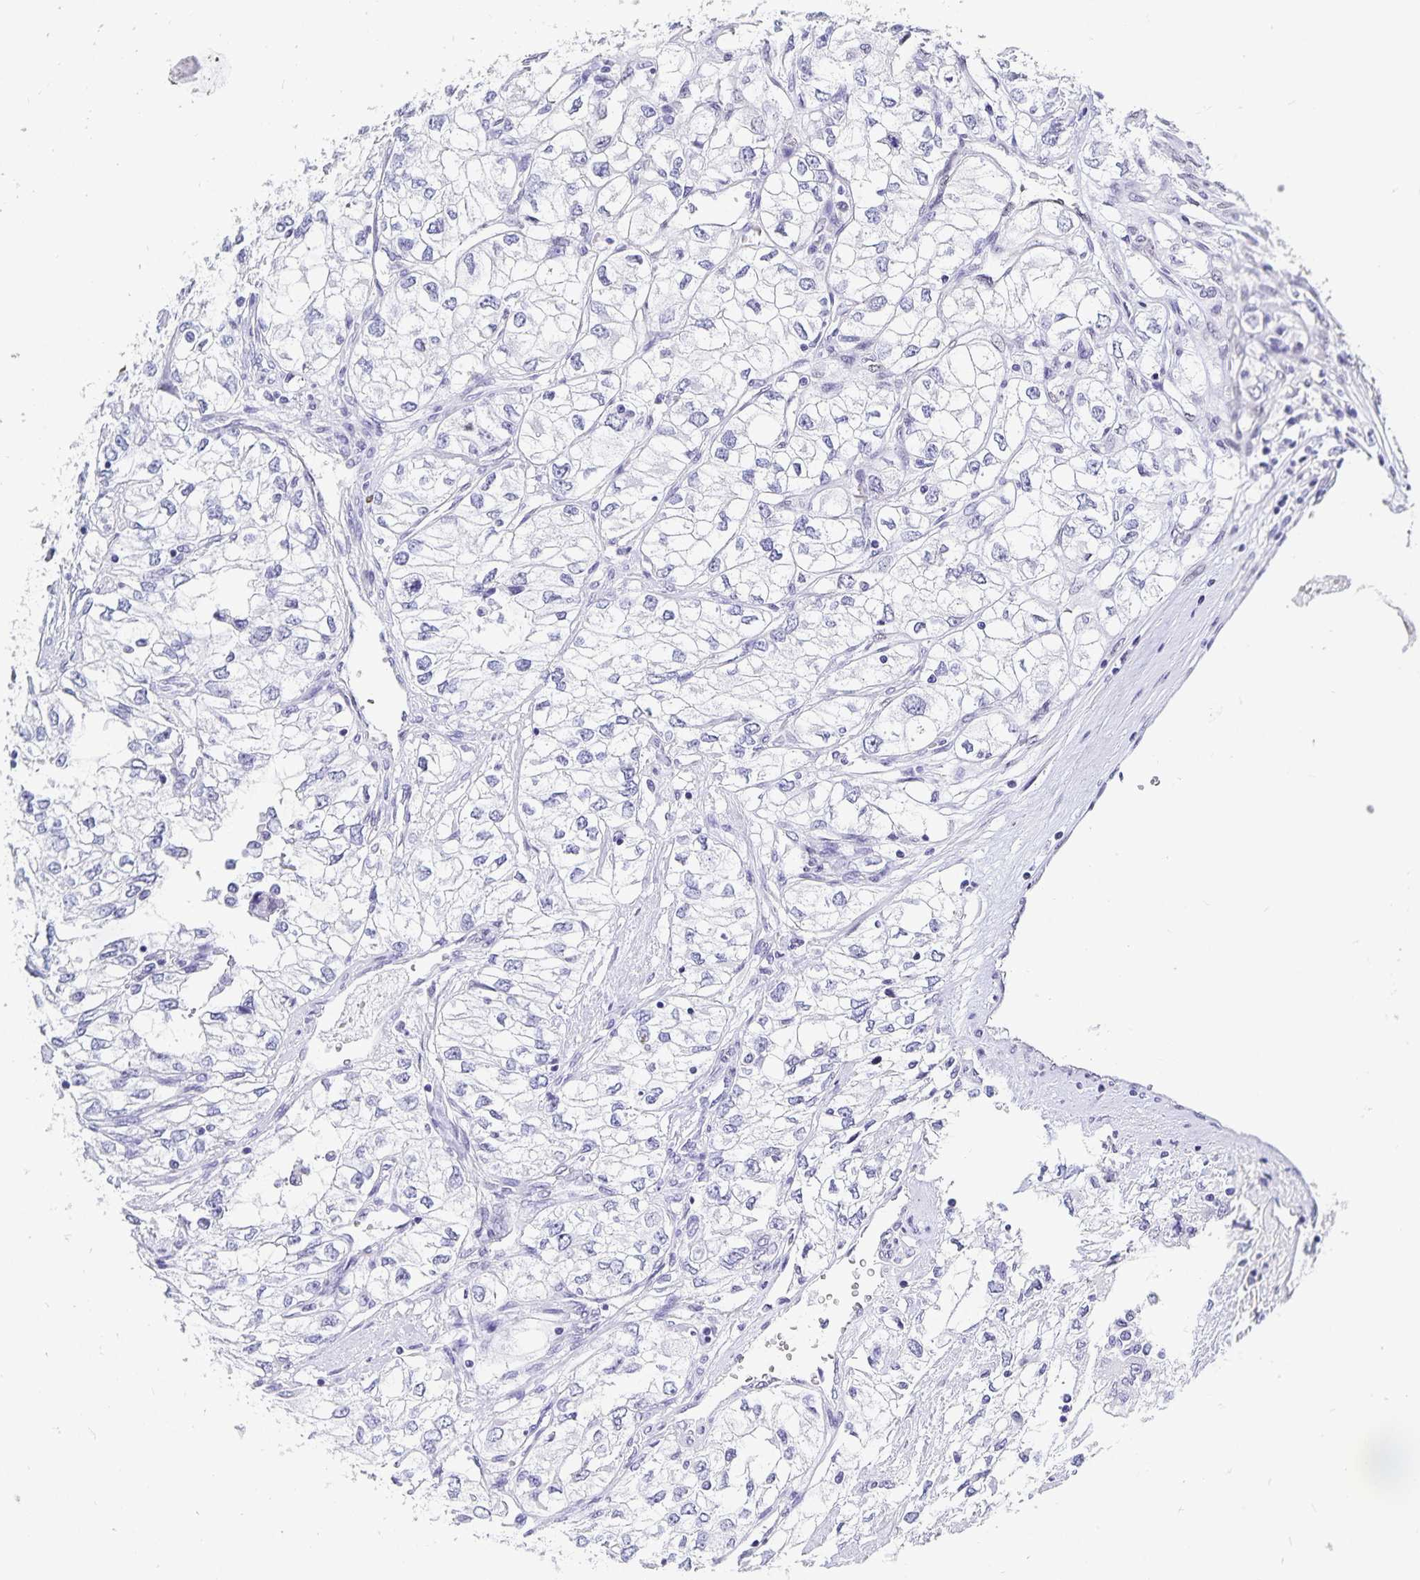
{"staining": {"intensity": "negative", "quantity": "none", "location": "none"}, "tissue": "renal cancer", "cell_type": "Tumor cells", "image_type": "cancer", "snomed": [{"axis": "morphology", "description": "Adenocarcinoma, NOS"}, {"axis": "topography", "description": "Kidney"}], "caption": "Renal cancer was stained to show a protein in brown. There is no significant expression in tumor cells. Nuclei are stained in blue.", "gene": "HMGB3", "patient": {"sex": "female", "age": 59}}